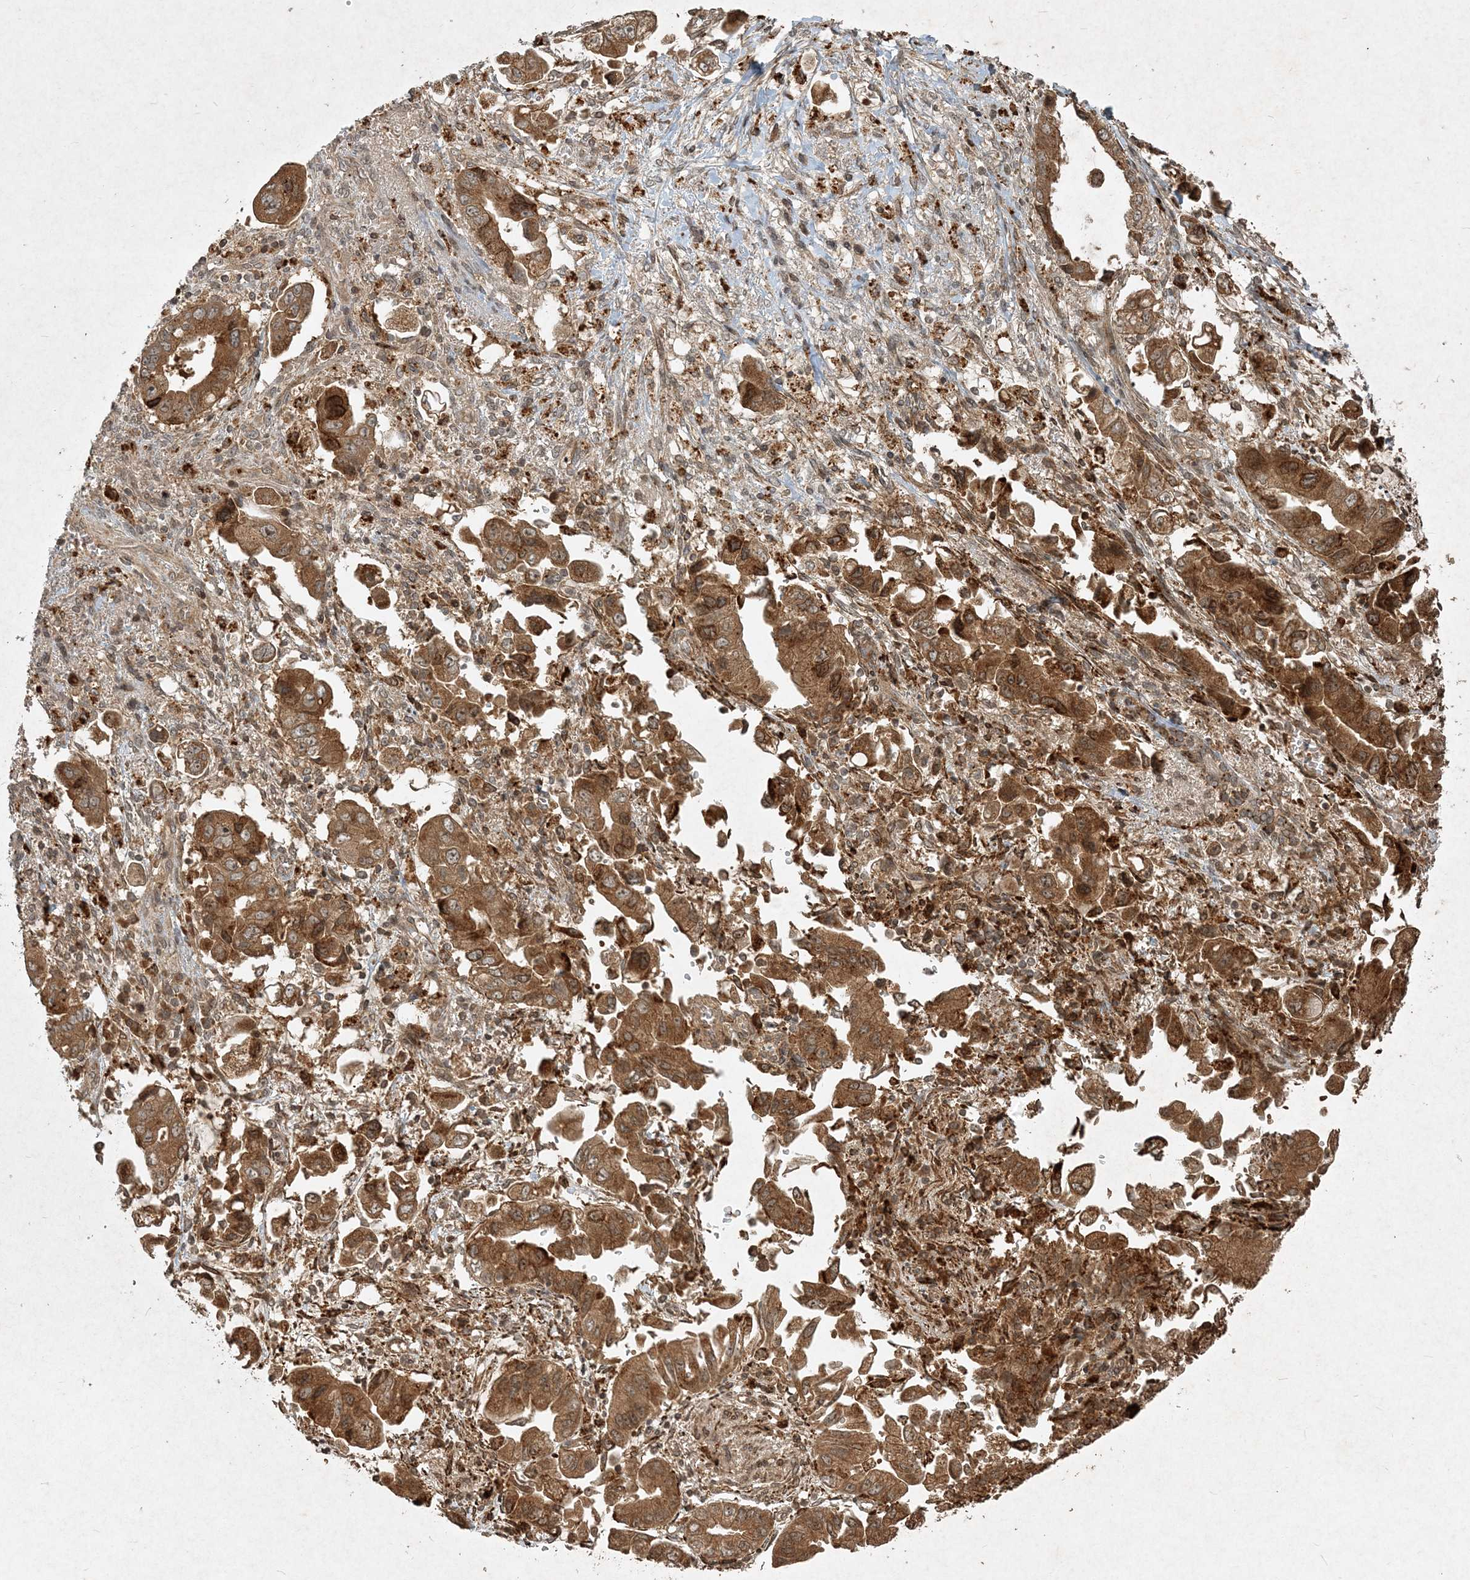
{"staining": {"intensity": "moderate", "quantity": ">75%", "location": "cytoplasmic/membranous"}, "tissue": "stomach cancer", "cell_type": "Tumor cells", "image_type": "cancer", "snomed": [{"axis": "morphology", "description": "Adenocarcinoma, NOS"}, {"axis": "topography", "description": "Stomach"}], "caption": "This photomicrograph shows IHC staining of stomach cancer, with medium moderate cytoplasmic/membranous expression in approximately >75% of tumor cells.", "gene": "NARS1", "patient": {"sex": "male", "age": 62}}